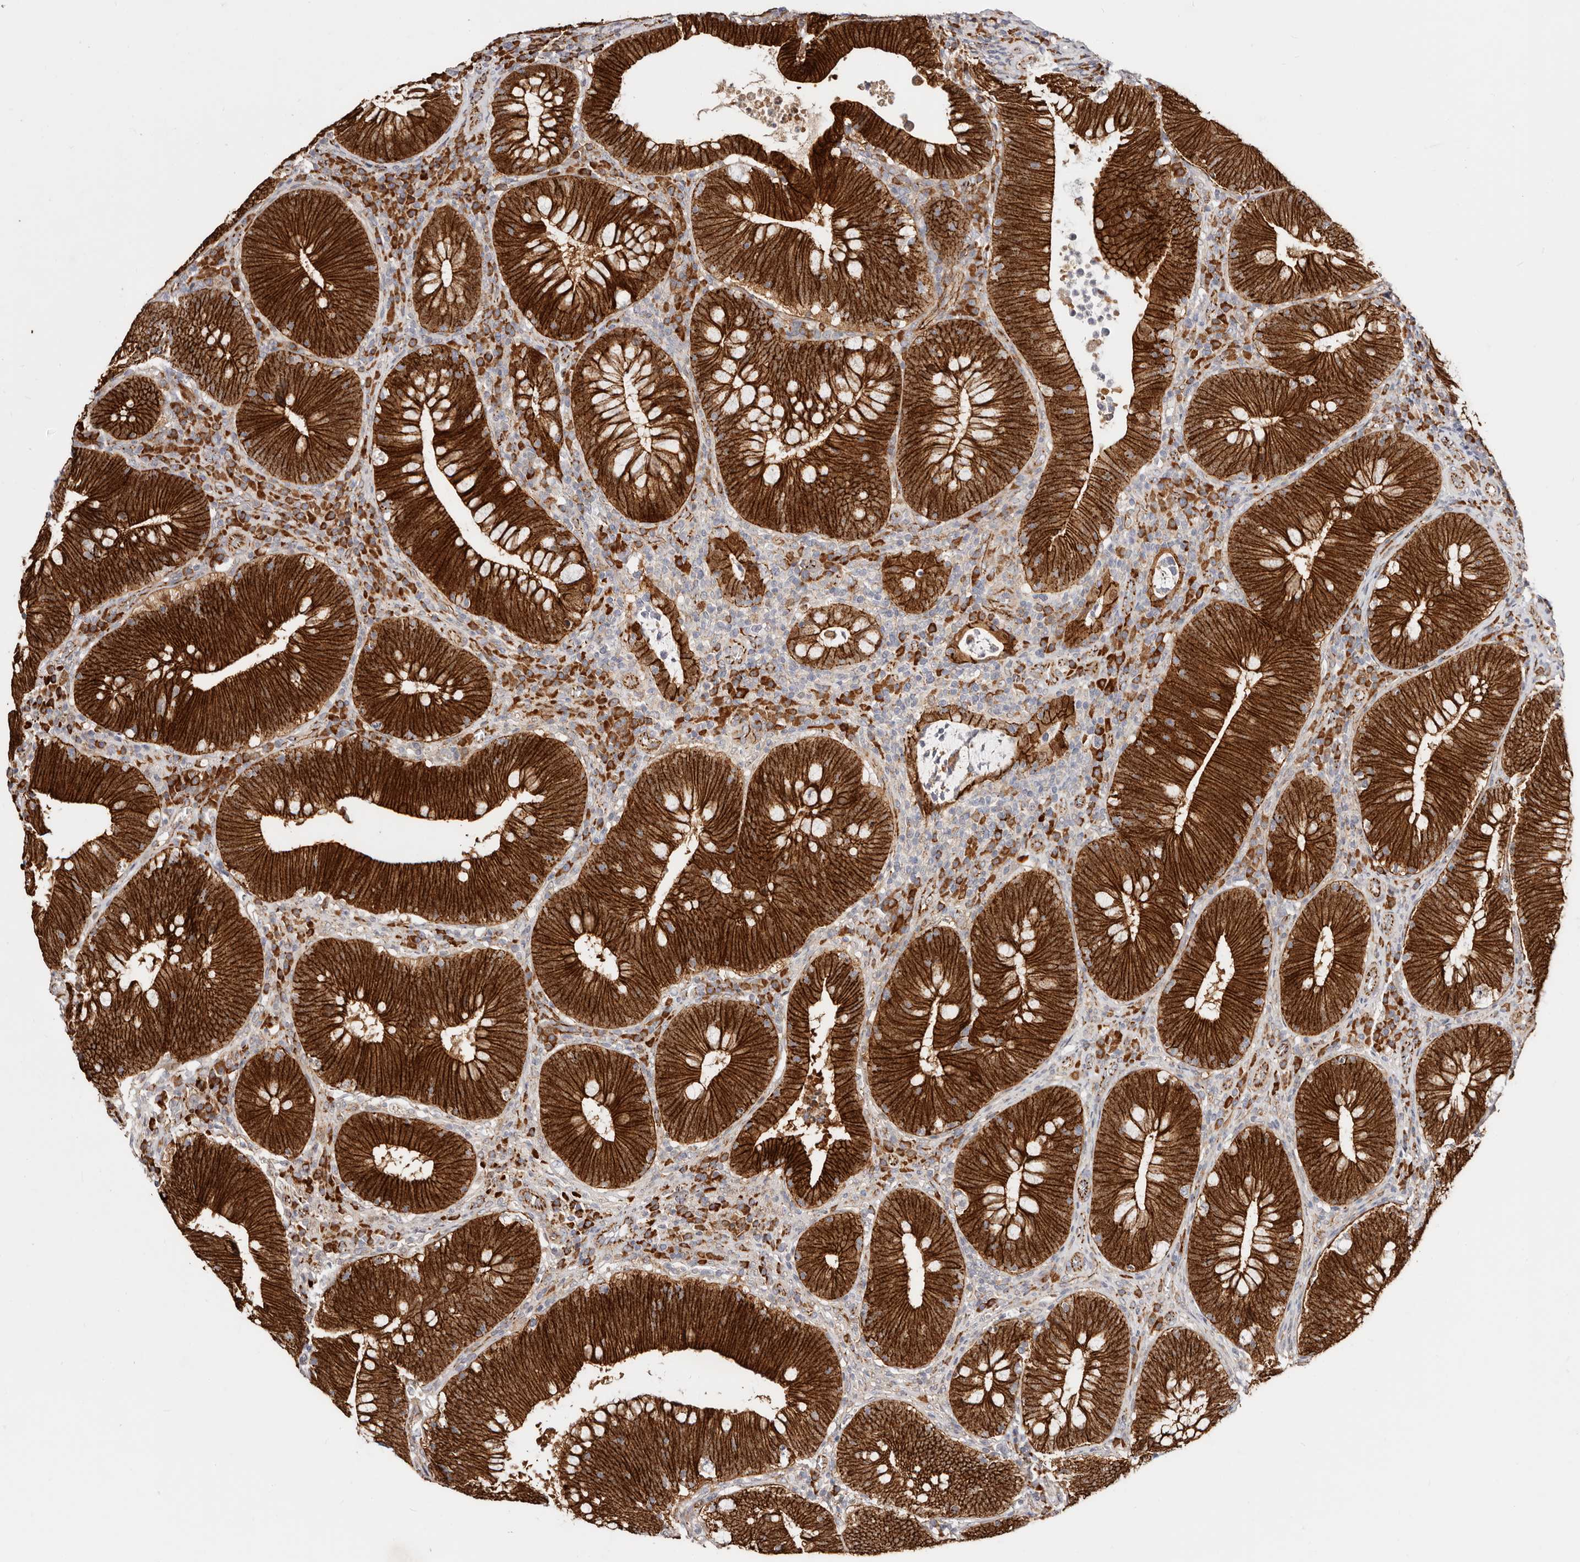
{"staining": {"intensity": "strong", "quantity": ">75%", "location": "cytoplasmic/membranous"}, "tissue": "colorectal cancer", "cell_type": "Tumor cells", "image_type": "cancer", "snomed": [{"axis": "morphology", "description": "Normal tissue, NOS"}, {"axis": "topography", "description": "Colon"}], "caption": "The image displays staining of colorectal cancer, revealing strong cytoplasmic/membranous protein positivity (brown color) within tumor cells. (brown staining indicates protein expression, while blue staining denotes nuclei).", "gene": "CTNNB1", "patient": {"sex": "female", "age": 82}}